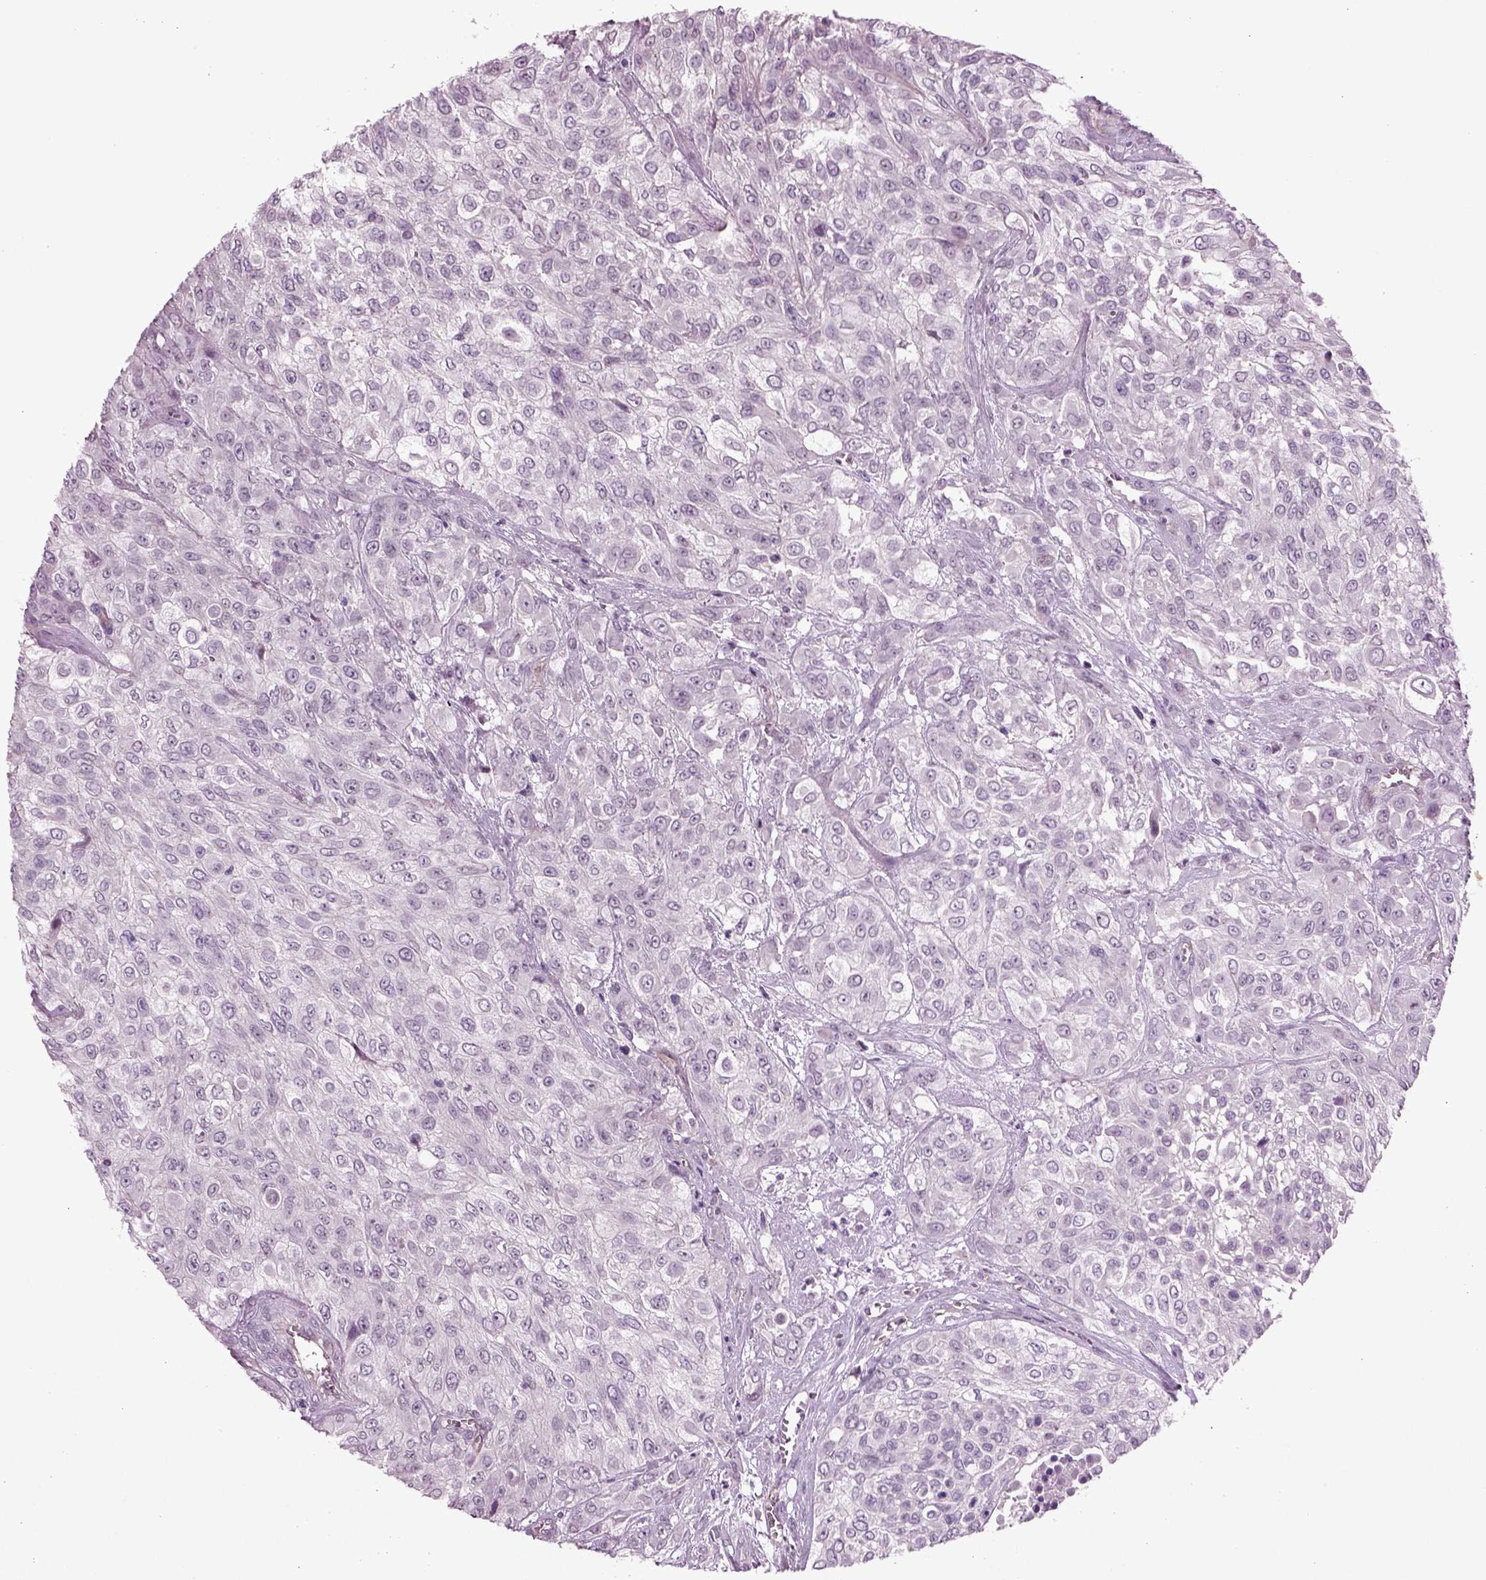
{"staining": {"intensity": "negative", "quantity": "none", "location": "none"}, "tissue": "urothelial cancer", "cell_type": "Tumor cells", "image_type": "cancer", "snomed": [{"axis": "morphology", "description": "Urothelial carcinoma, High grade"}, {"axis": "topography", "description": "Urinary bladder"}], "caption": "This is a image of immunohistochemistry staining of high-grade urothelial carcinoma, which shows no expression in tumor cells.", "gene": "COL9A2", "patient": {"sex": "male", "age": 57}}